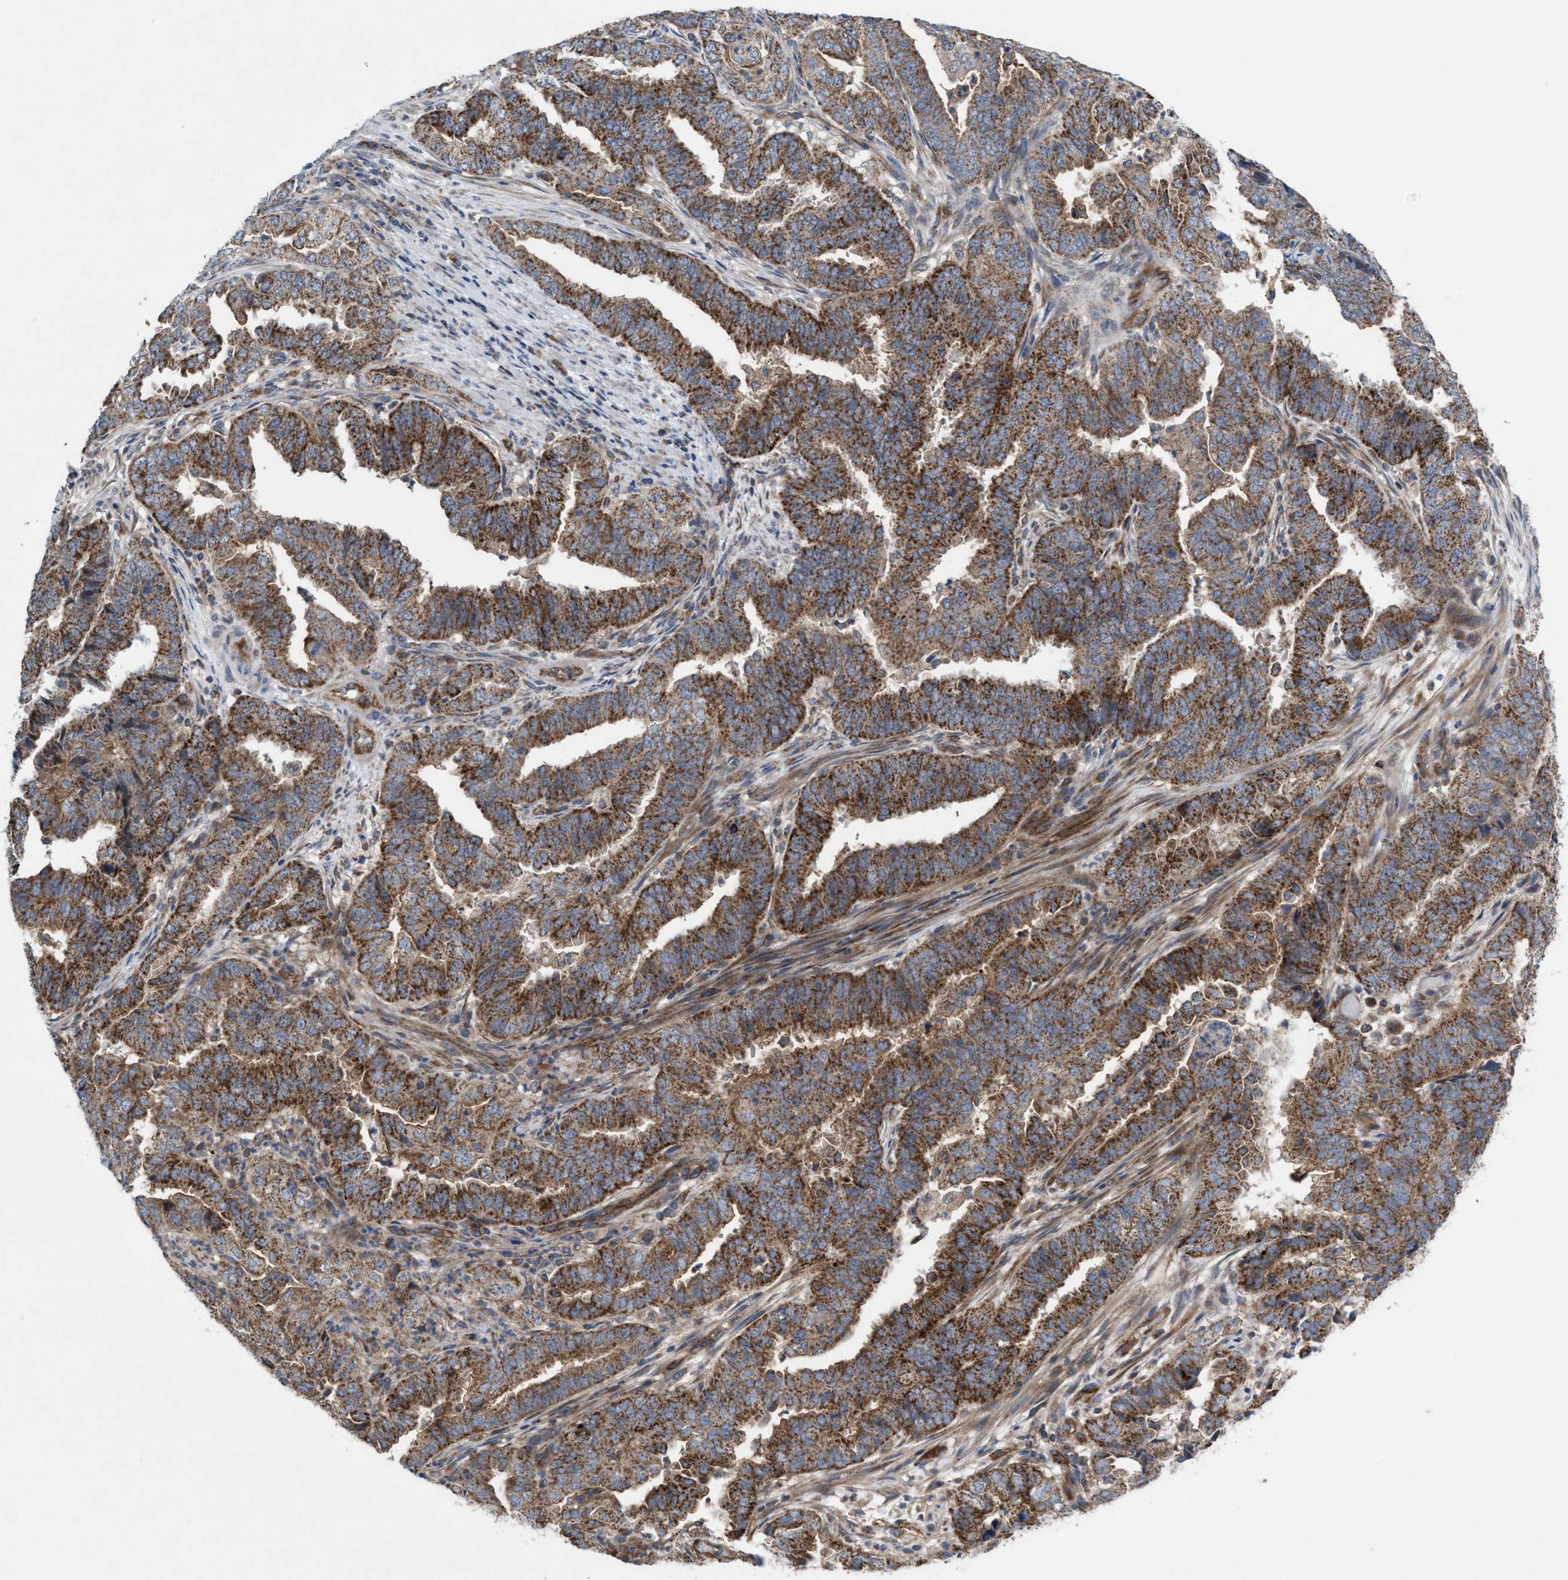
{"staining": {"intensity": "moderate", "quantity": ">75%", "location": "cytoplasmic/membranous"}, "tissue": "endometrial cancer", "cell_type": "Tumor cells", "image_type": "cancer", "snomed": [{"axis": "morphology", "description": "Adenocarcinoma, NOS"}, {"axis": "topography", "description": "Endometrium"}], "caption": "Tumor cells exhibit medium levels of moderate cytoplasmic/membranous positivity in about >75% of cells in human endometrial cancer (adenocarcinoma).", "gene": "MRM1", "patient": {"sex": "female", "age": 51}}